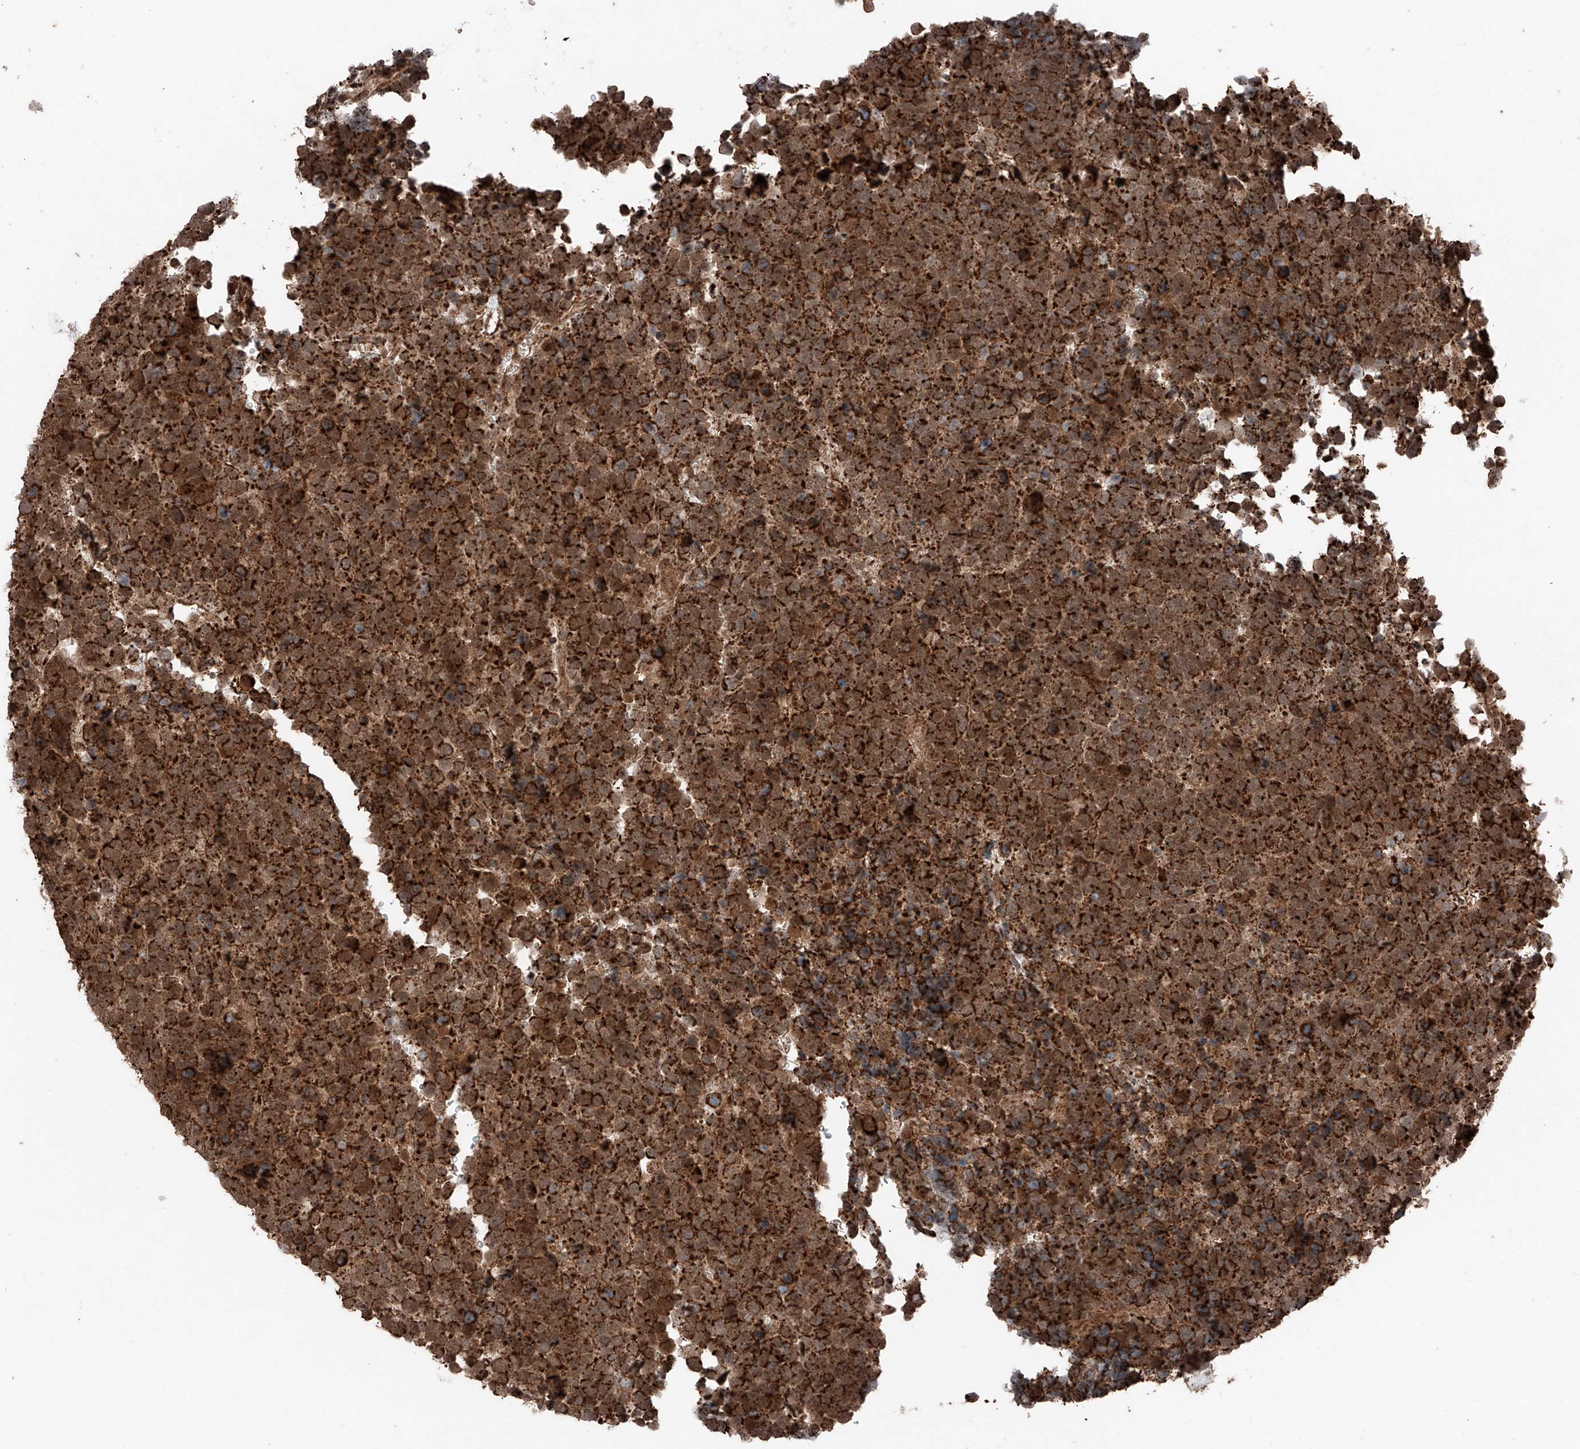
{"staining": {"intensity": "strong", "quantity": ">75%", "location": "cytoplasmic/membranous"}, "tissue": "urothelial cancer", "cell_type": "Tumor cells", "image_type": "cancer", "snomed": [{"axis": "morphology", "description": "Urothelial carcinoma, High grade"}, {"axis": "topography", "description": "Urinary bladder"}], "caption": "The image displays a brown stain indicating the presence of a protein in the cytoplasmic/membranous of tumor cells in high-grade urothelial carcinoma.", "gene": "ZSCAN29", "patient": {"sex": "female", "age": 82}}